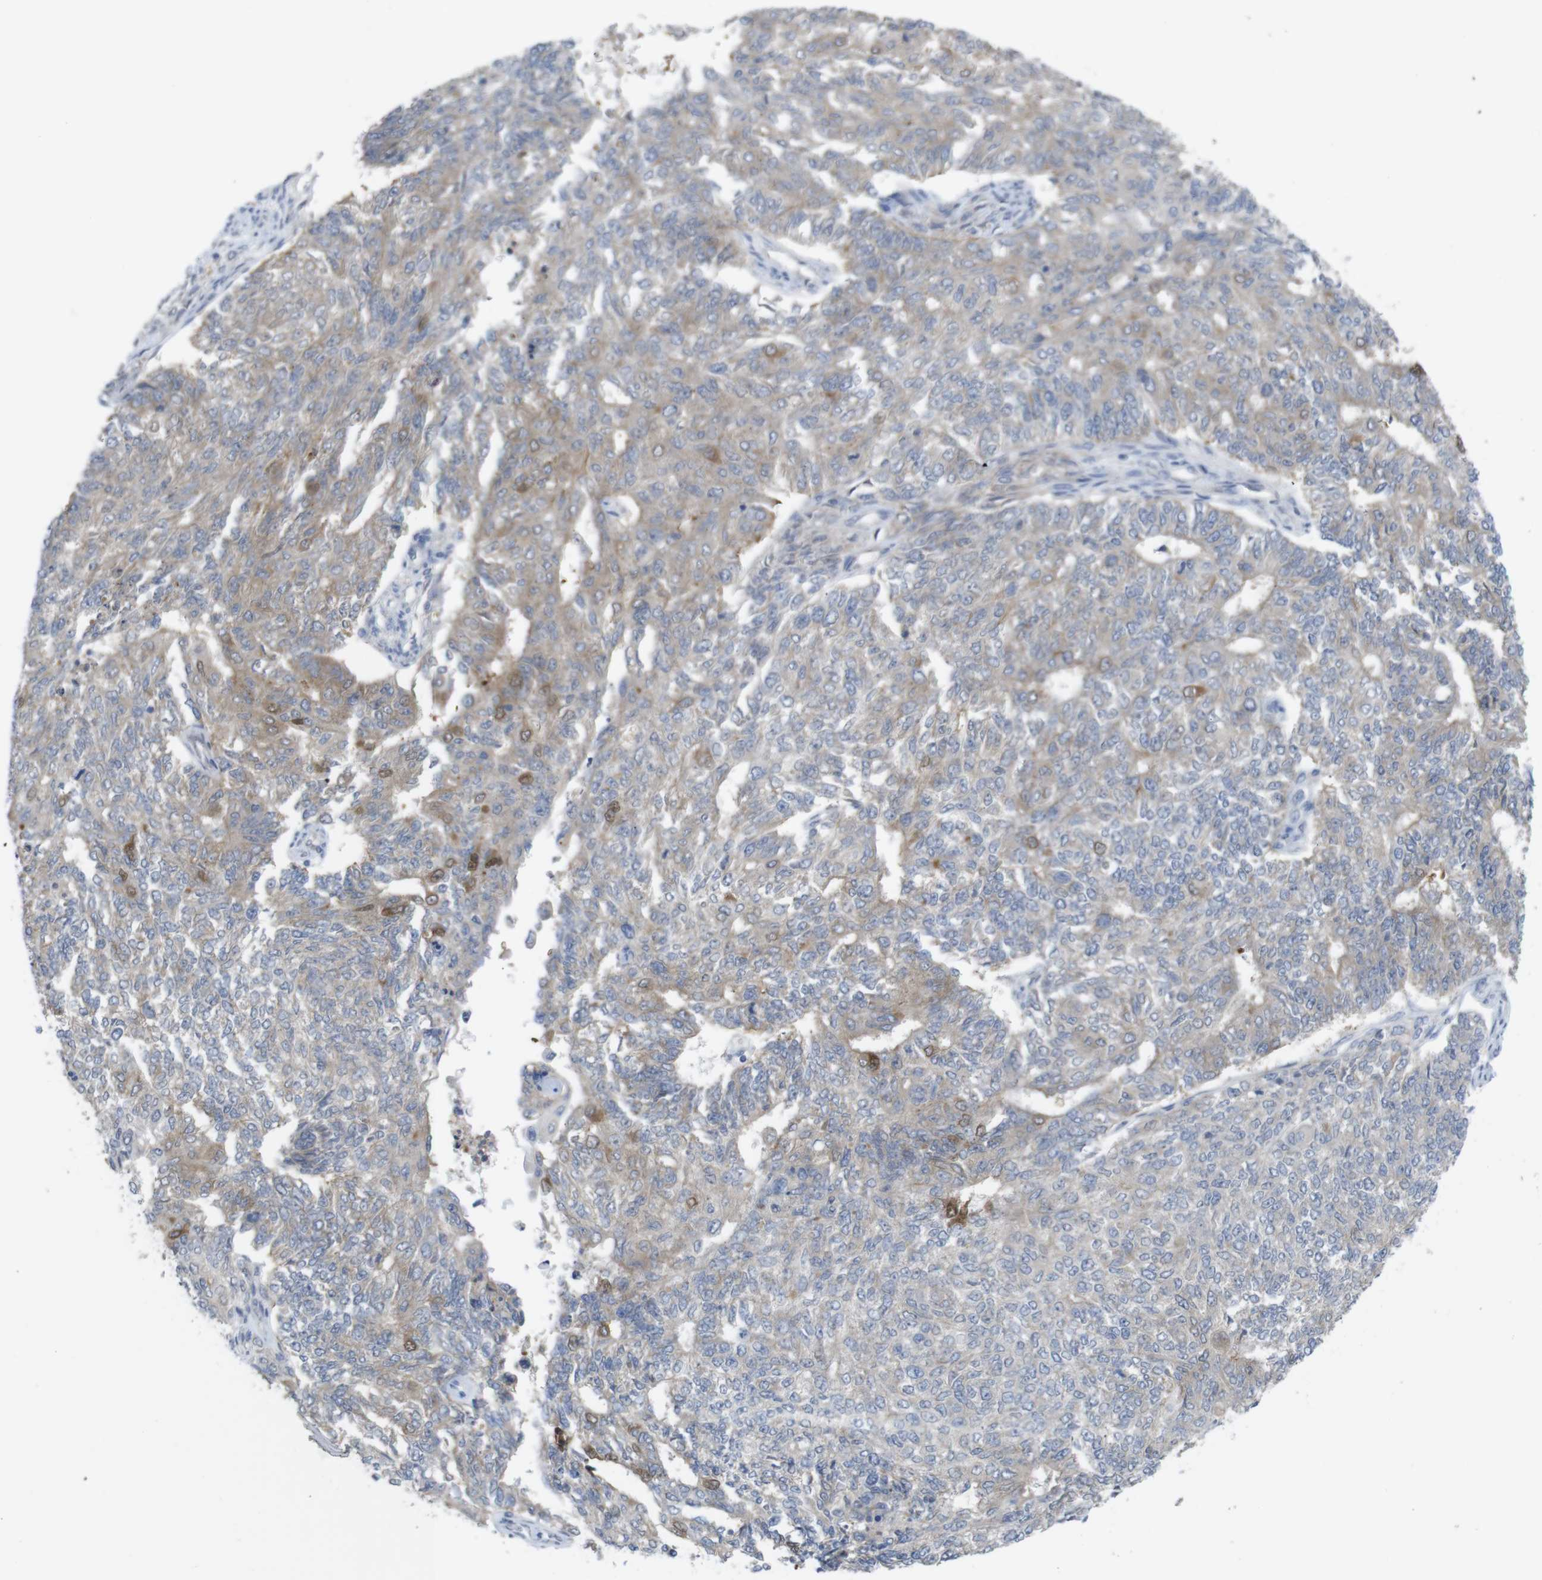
{"staining": {"intensity": "moderate", "quantity": "25%-75%", "location": "cytoplasmic/membranous"}, "tissue": "endometrial cancer", "cell_type": "Tumor cells", "image_type": "cancer", "snomed": [{"axis": "morphology", "description": "Adenocarcinoma, NOS"}, {"axis": "topography", "description": "Endometrium"}], "caption": "Human endometrial cancer stained with a protein marker shows moderate staining in tumor cells.", "gene": "BCAR3", "patient": {"sex": "female", "age": 32}}